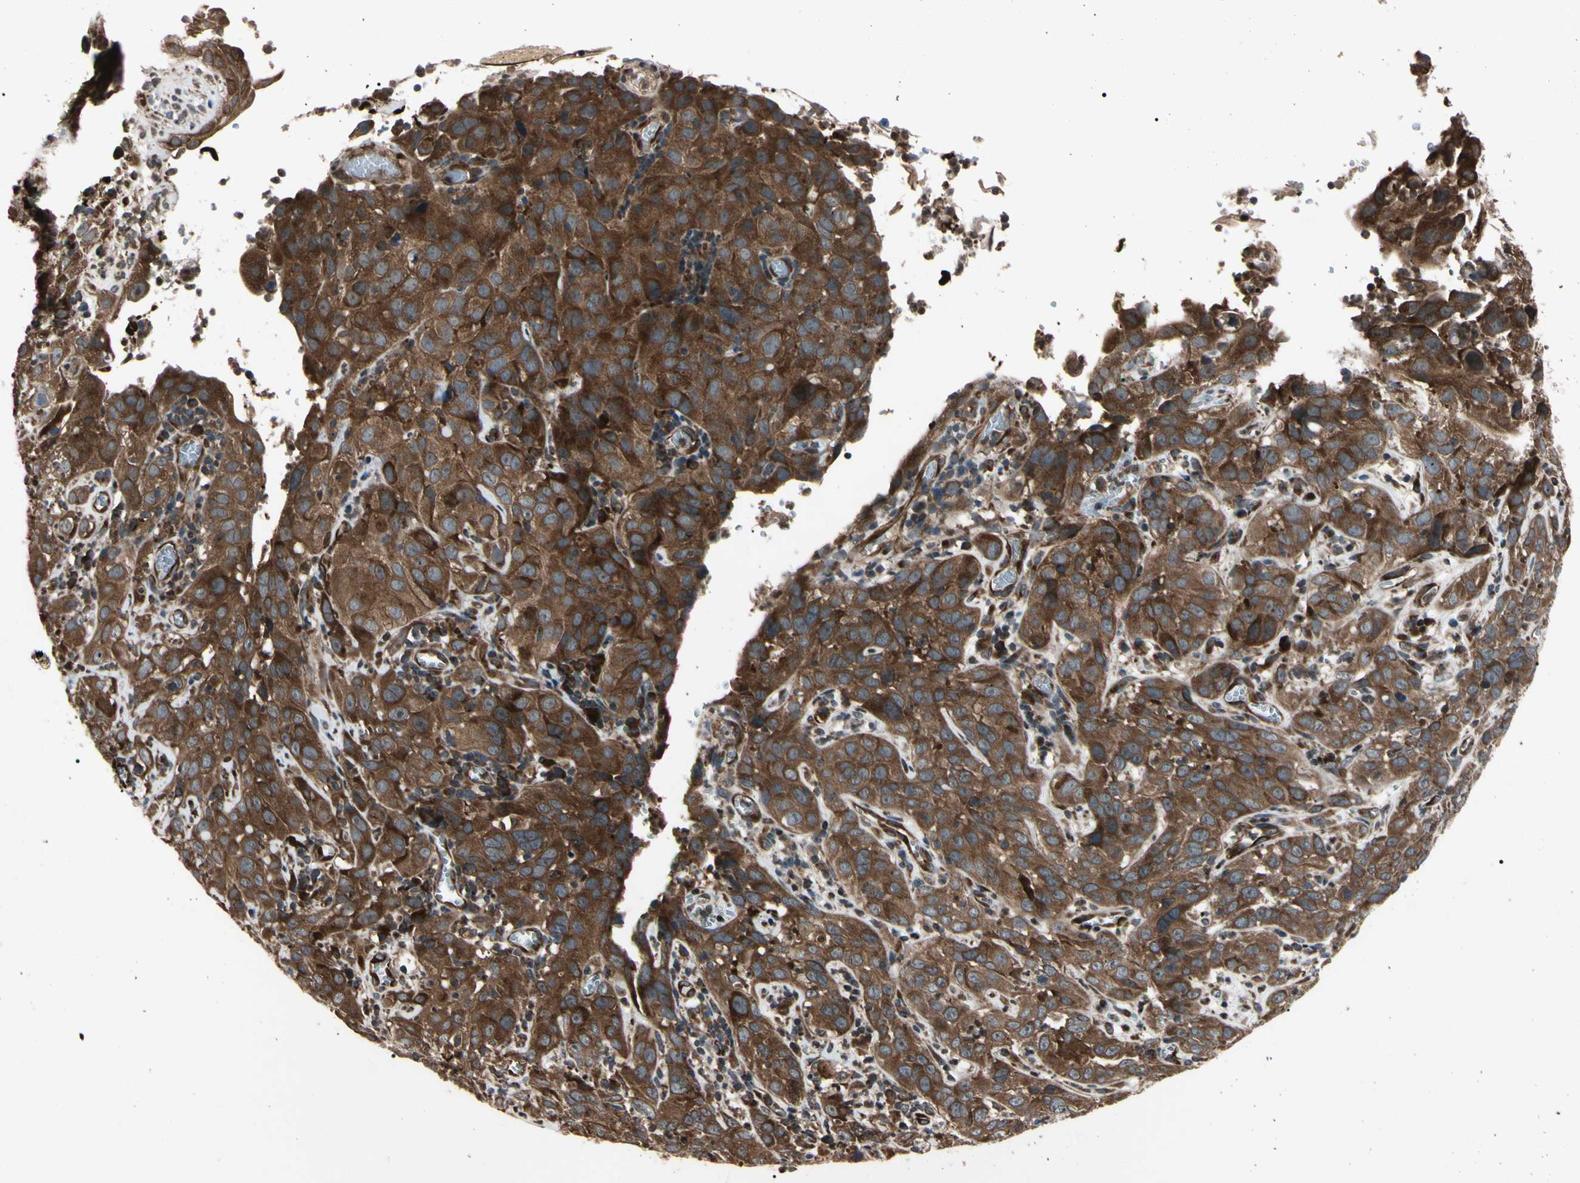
{"staining": {"intensity": "strong", "quantity": ">75%", "location": "cytoplasmic/membranous"}, "tissue": "cervical cancer", "cell_type": "Tumor cells", "image_type": "cancer", "snomed": [{"axis": "morphology", "description": "Squamous cell carcinoma, NOS"}, {"axis": "topography", "description": "Cervix"}], "caption": "Human cervical cancer stained with a brown dye shows strong cytoplasmic/membranous positive expression in approximately >75% of tumor cells.", "gene": "GUCY1B1", "patient": {"sex": "female", "age": 32}}